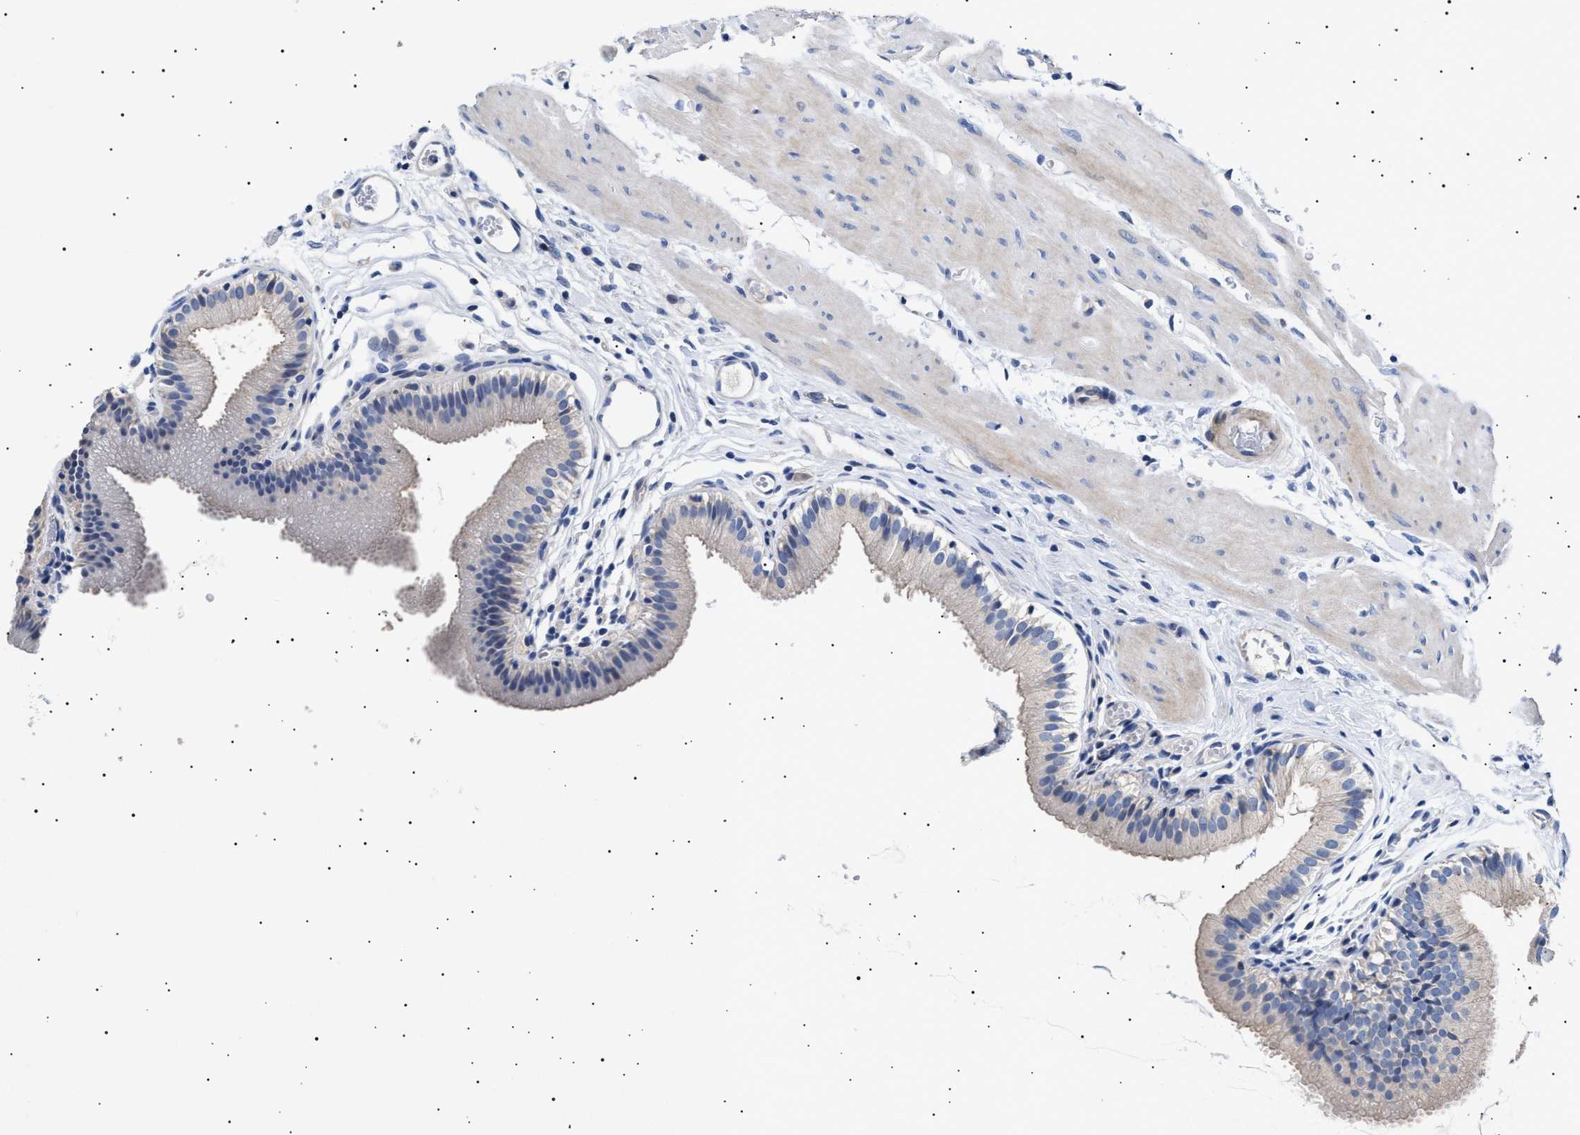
{"staining": {"intensity": "weak", "quantity": "<25%", "location": "cytoplasmic/membranous"}, "tissue": "gallbladder", "cell_type": "Glandular cells", "image_type": "normal", "snomed": [{"axis": "morphology", "description": "Normal tissue, NOS"}, {"axis": "topography", "description": "Gallbladder"}], "caption": "A photomicrograph of gallbladder stained for a protein reveals no brown staining in glandular cells.", "gene": "HEMGN", "patient": {"sex": "female", "age": 26}}